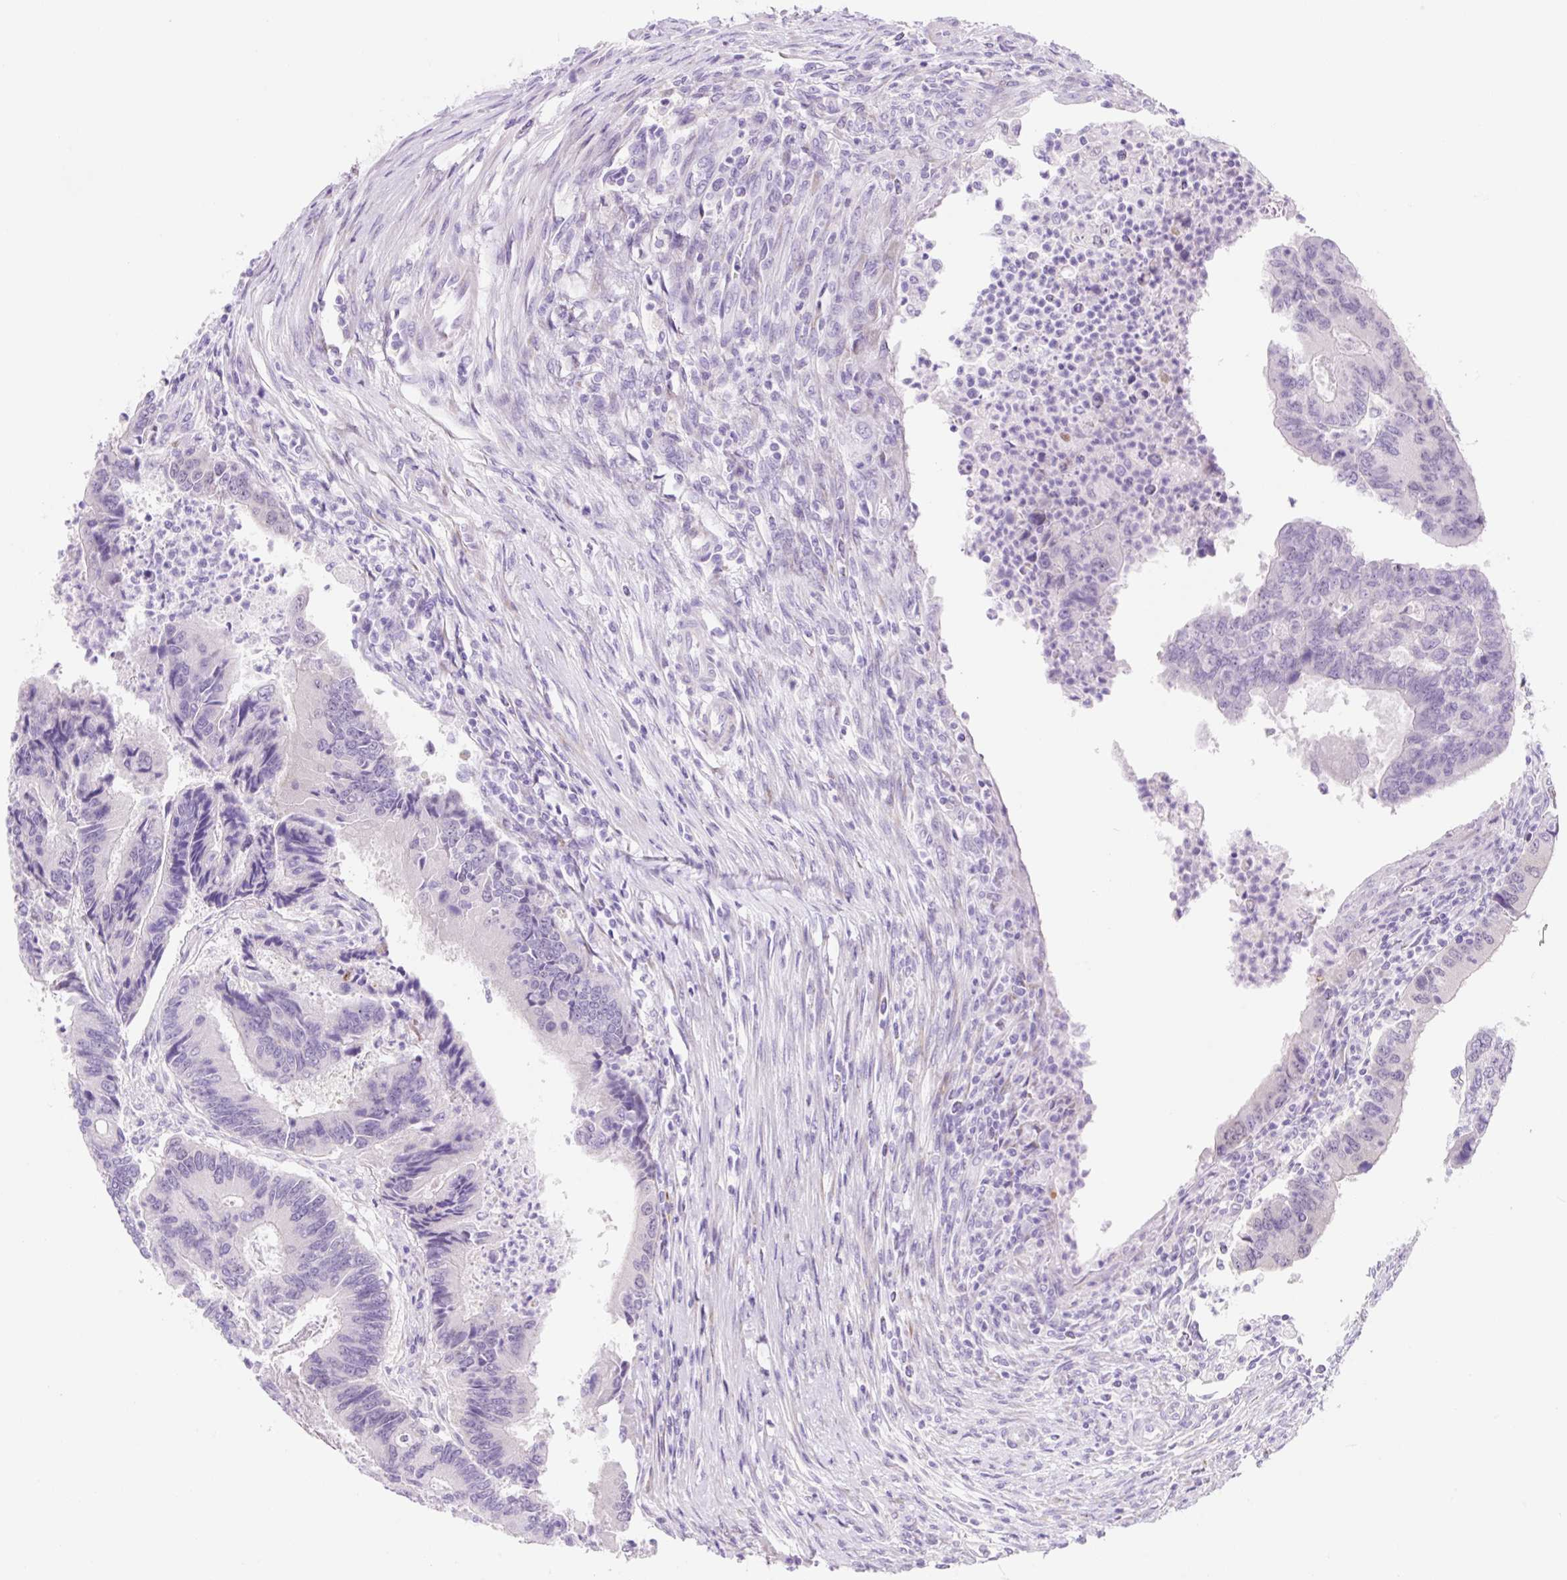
{"staining": {"intensity": "negative", "quantity": "none", "location": "none"}, "tissue": "colorectal cancer", "cell_type": "Tumor cells", "image_type": "cancer", "snomed": [{"axis": "morphology", "description": "Adenocarcinoma, NOS"}, {"axis": "topography", "description": "Colon"}], "caption": "Tumor cells show no significant expression in colorectal adenocarcinoma. The staining was performed using DAB to visualize the protein expression in brown, while the nuclei were stained in blue with hematoxylin (Magnification: 20x).", "gene": "ZNF121", "patient": {"sex": "female", "age": 67}}